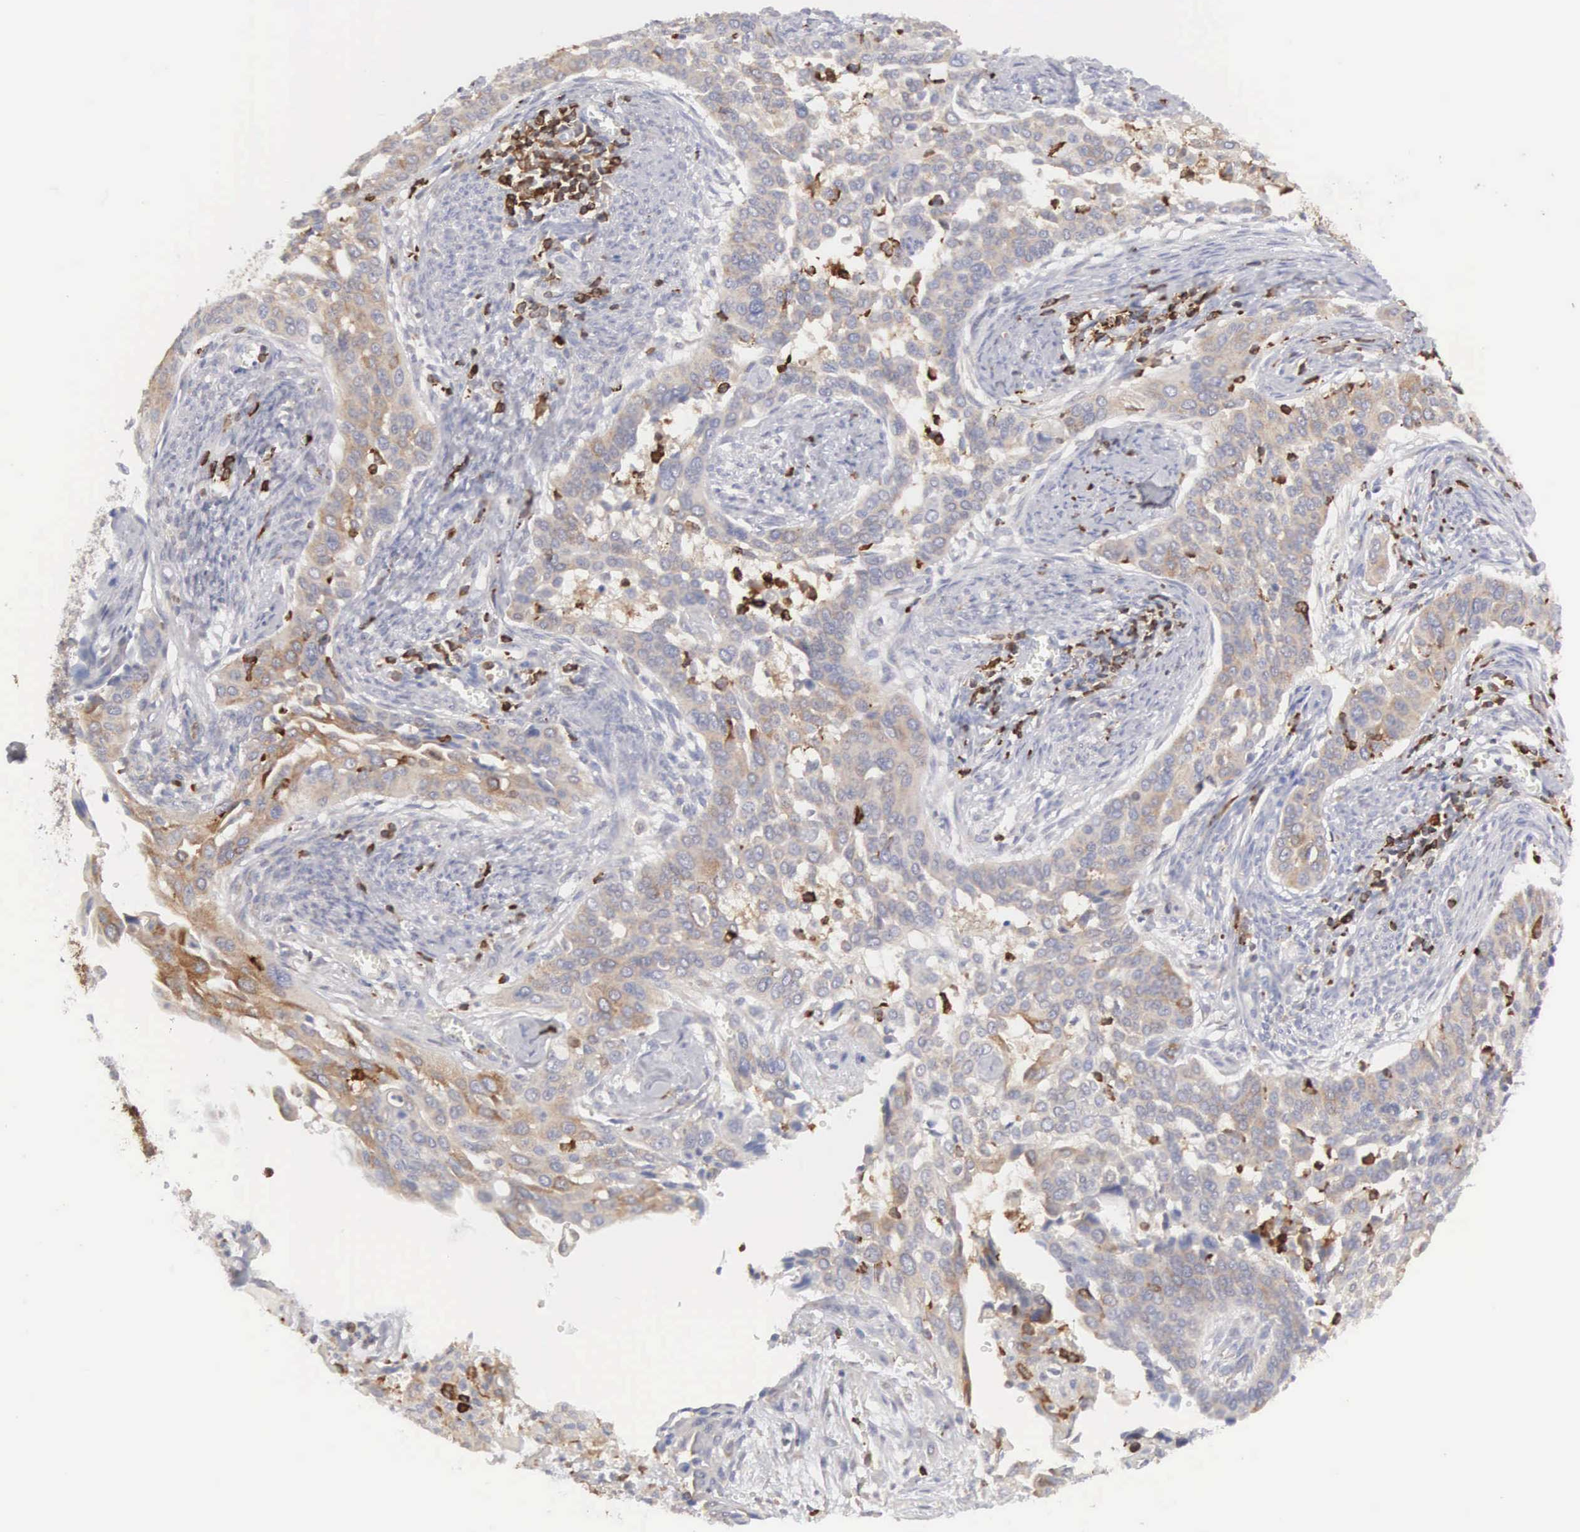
{"staining": {"intensity": "weak", "quantity": ">75%", "location": "cytoplasmic/membranous"}, "tissue": "cervical cancer", "cell_type": "Tumor cells", "image_type": "cancer", "snomed": [{"axis": "morphology", "description": "Squamous cell carcinoma, NOS"}, {"axis": "topography", "description": "Cervix"}], "caption": "Cervical squamous cell carcinoma stained with a brown dye demonstrates weak cytoplasmic/membranous positive positivity in approximately >75% of tumor cells.", "gene": "SH3BP1", "patient": {"sex": "female", "age": 34}}